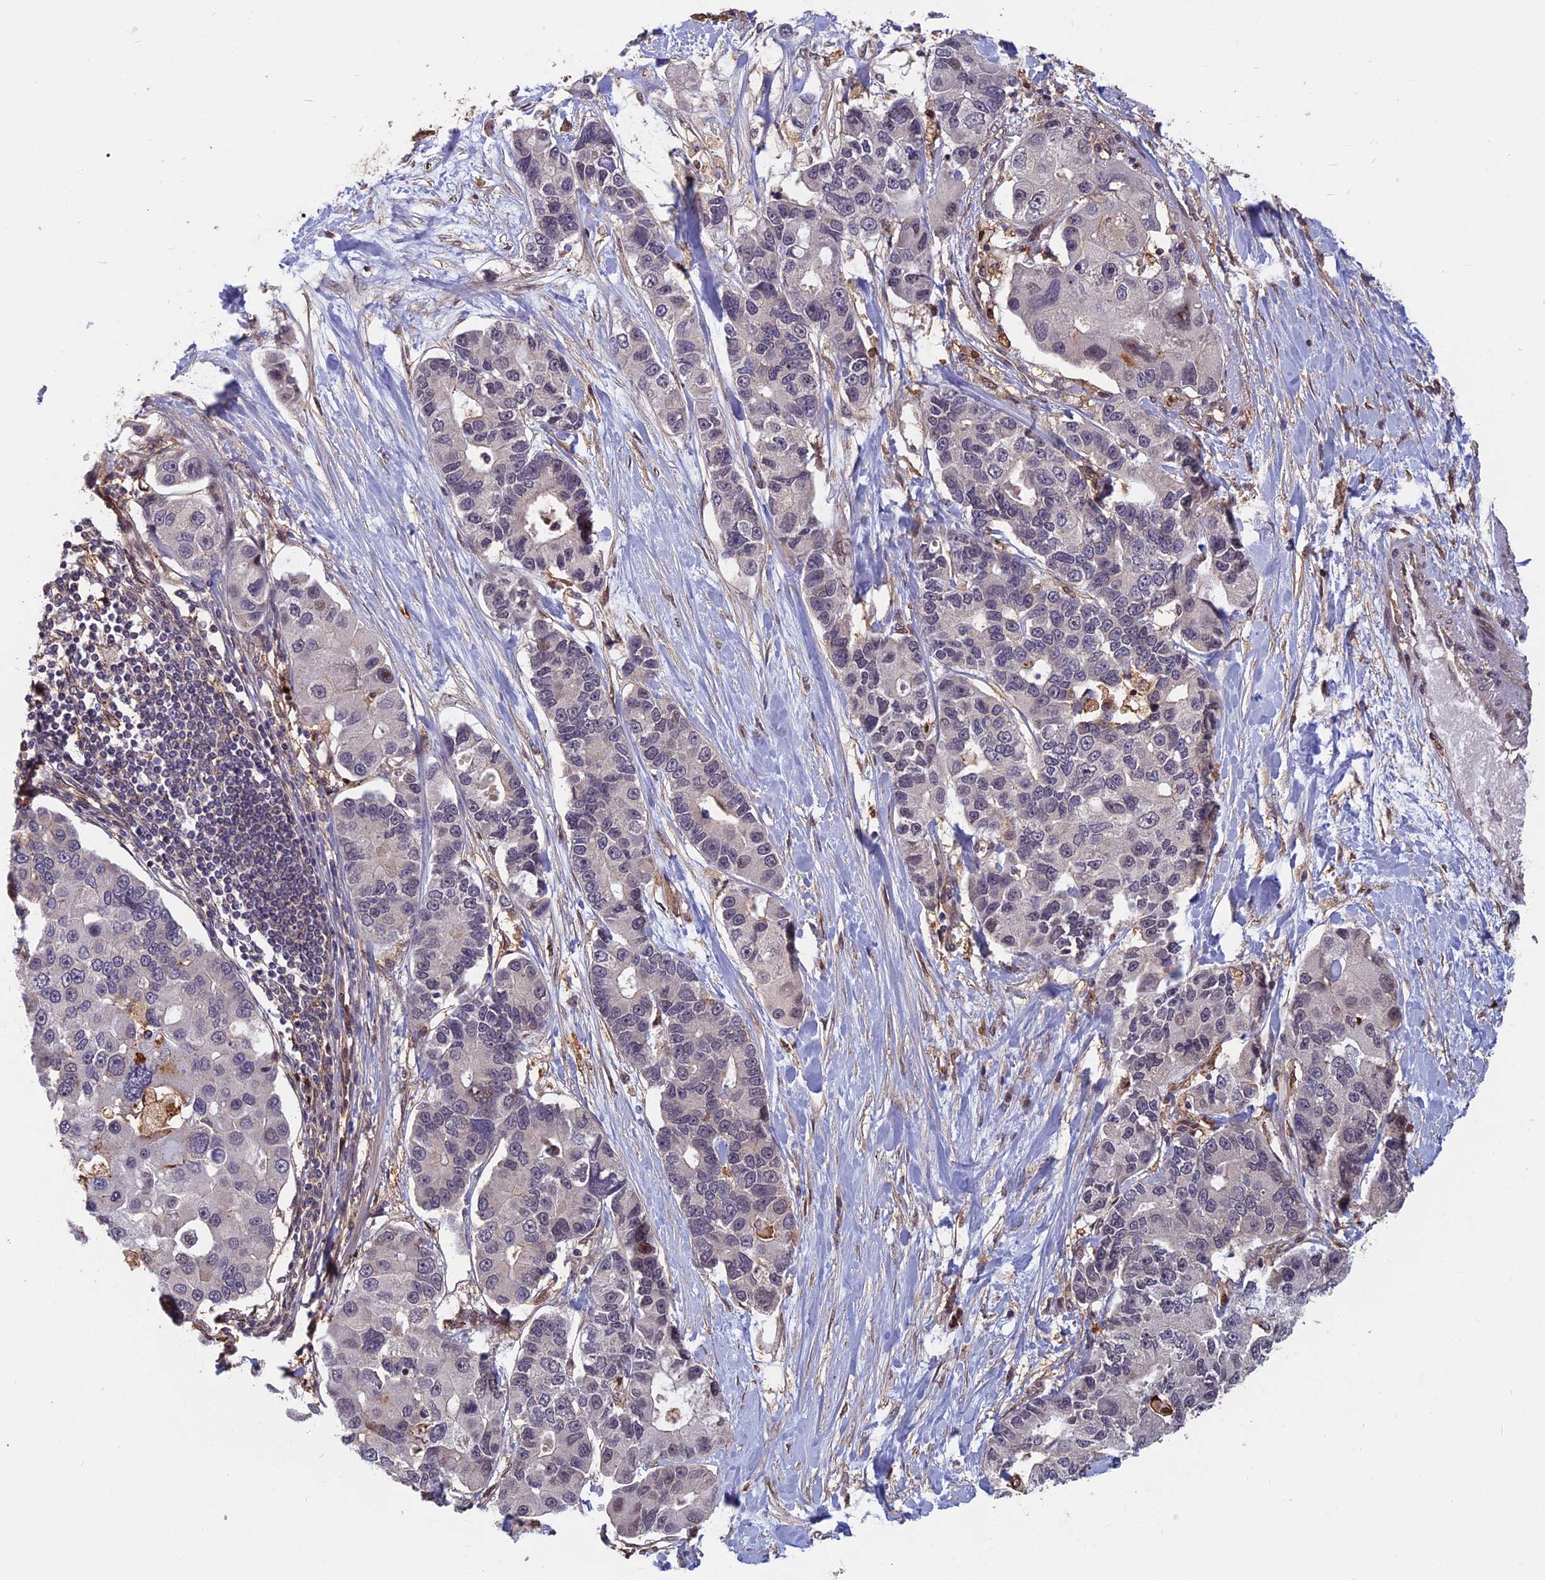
{"staining": {"intensity": "negative", "quantity": "none", "location": "none"}, "tissue": "lung cancer", "cell_type": "Tumor cells", "image_type": "cancer", "snomed": [{"axis": "morphology", "description": "Adenocarcinoma, NOS"}, {"axis": "topography", "description": "Lung"}], "caption": "Immunohistochemical staining of adenocarcinoma (lung) shows no significant expression in tumor cells.", "gene": "SPG11", "patient": {"sex": "female", "age": 54}}